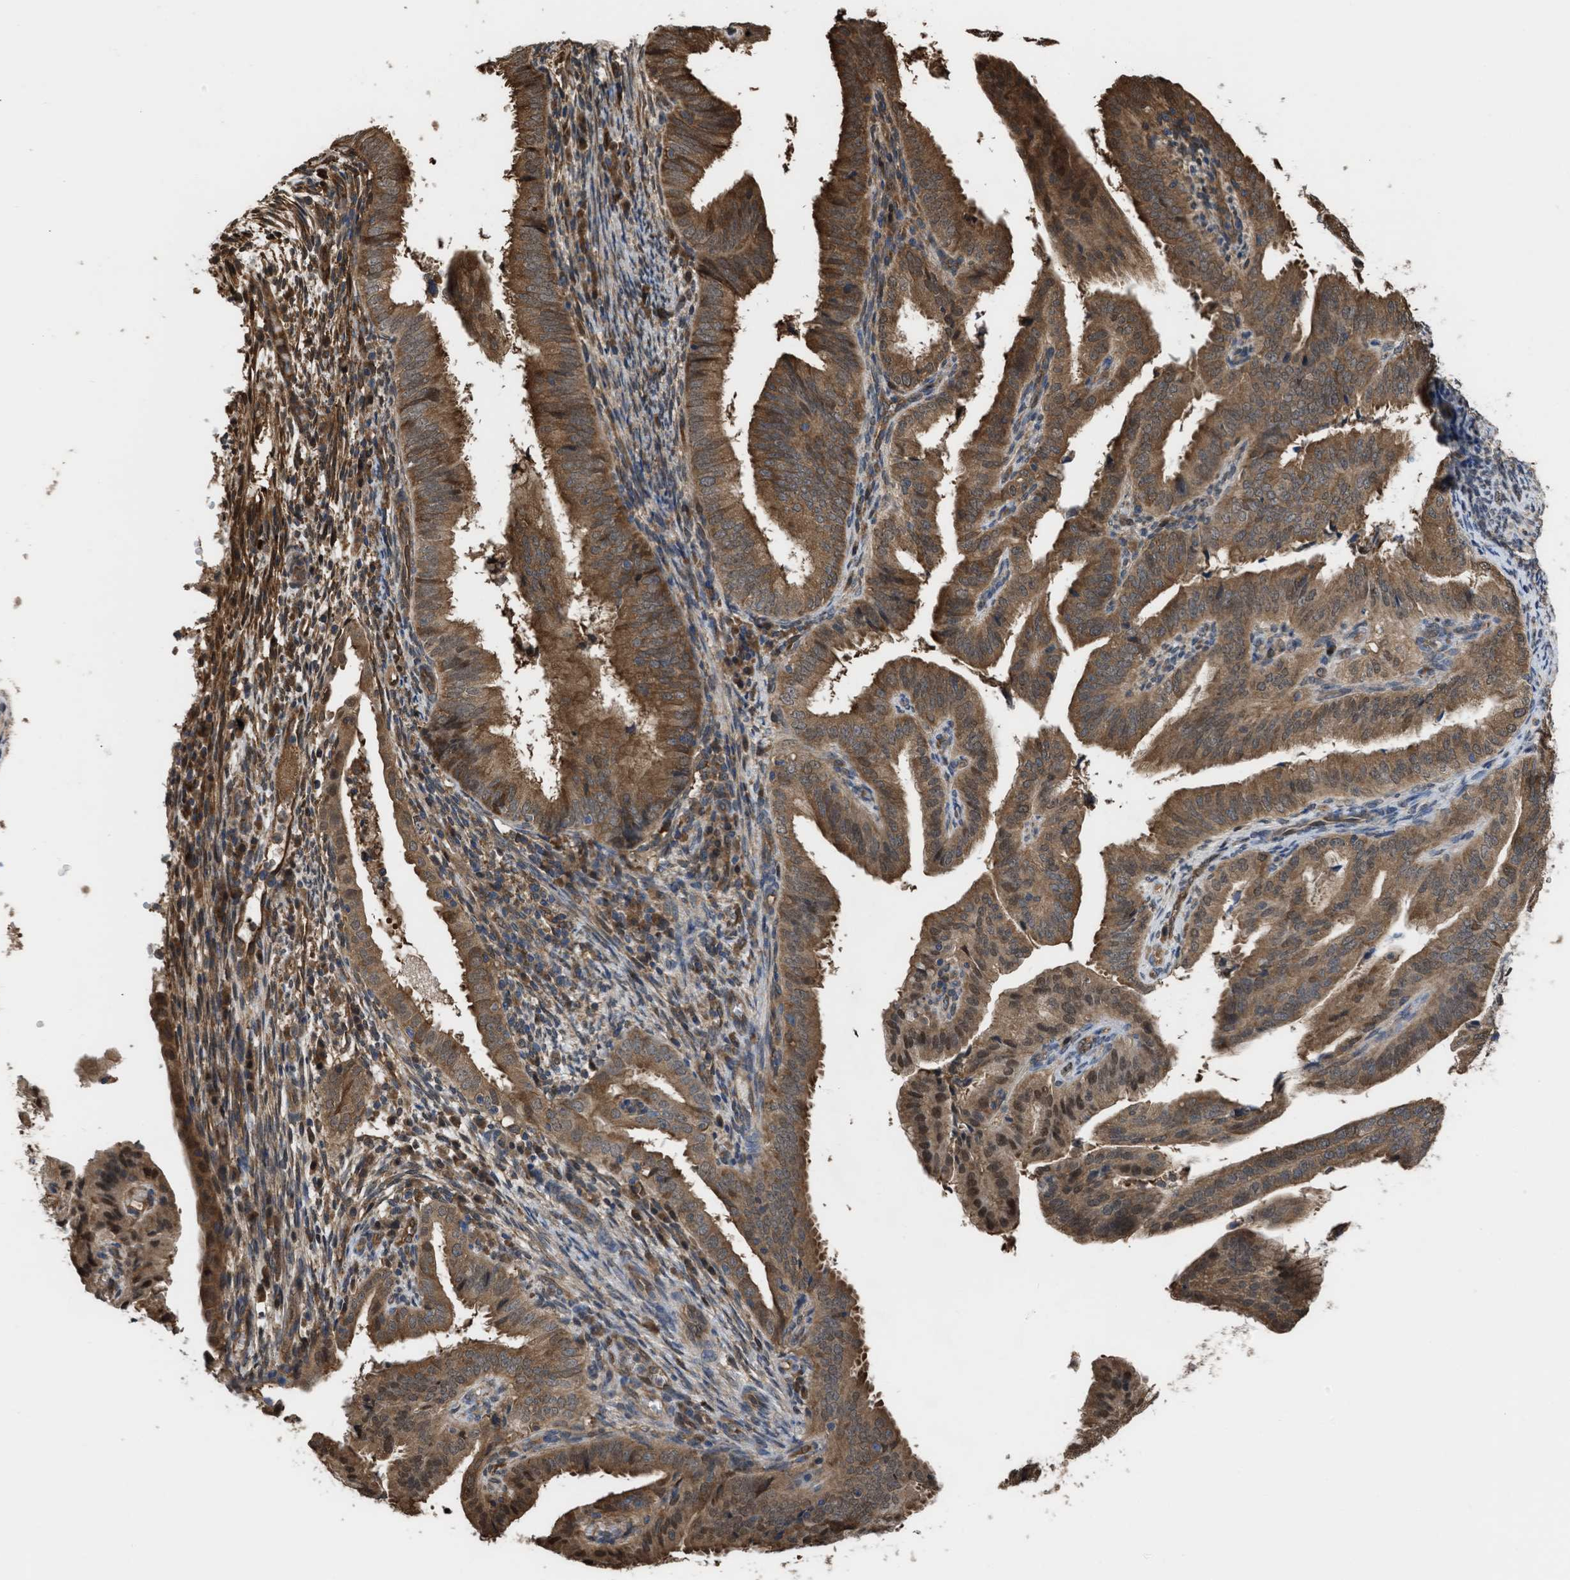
{"staining": {"intensity": "moderate", "quantity": ">75%", "location": "cytoplasmic/membranous,nuclear"}, "tissue": "endometrial cancer", "cell_type": "Tumor cells", "image_type": "cancer", "snomed": [{"axis": "morphology", "description": "Adenocarcinoma, NOS"}, {"axis": "topography", "description": "Endometrium"}], "caption": "A brown stain shows moderate cytoplasmic/membranous and nuclear staining of a protein in adenocarcinoma (endometrial) tumor cells.", "gene": "YWHAG", "patient": {"sex": "female", "age": 58}}